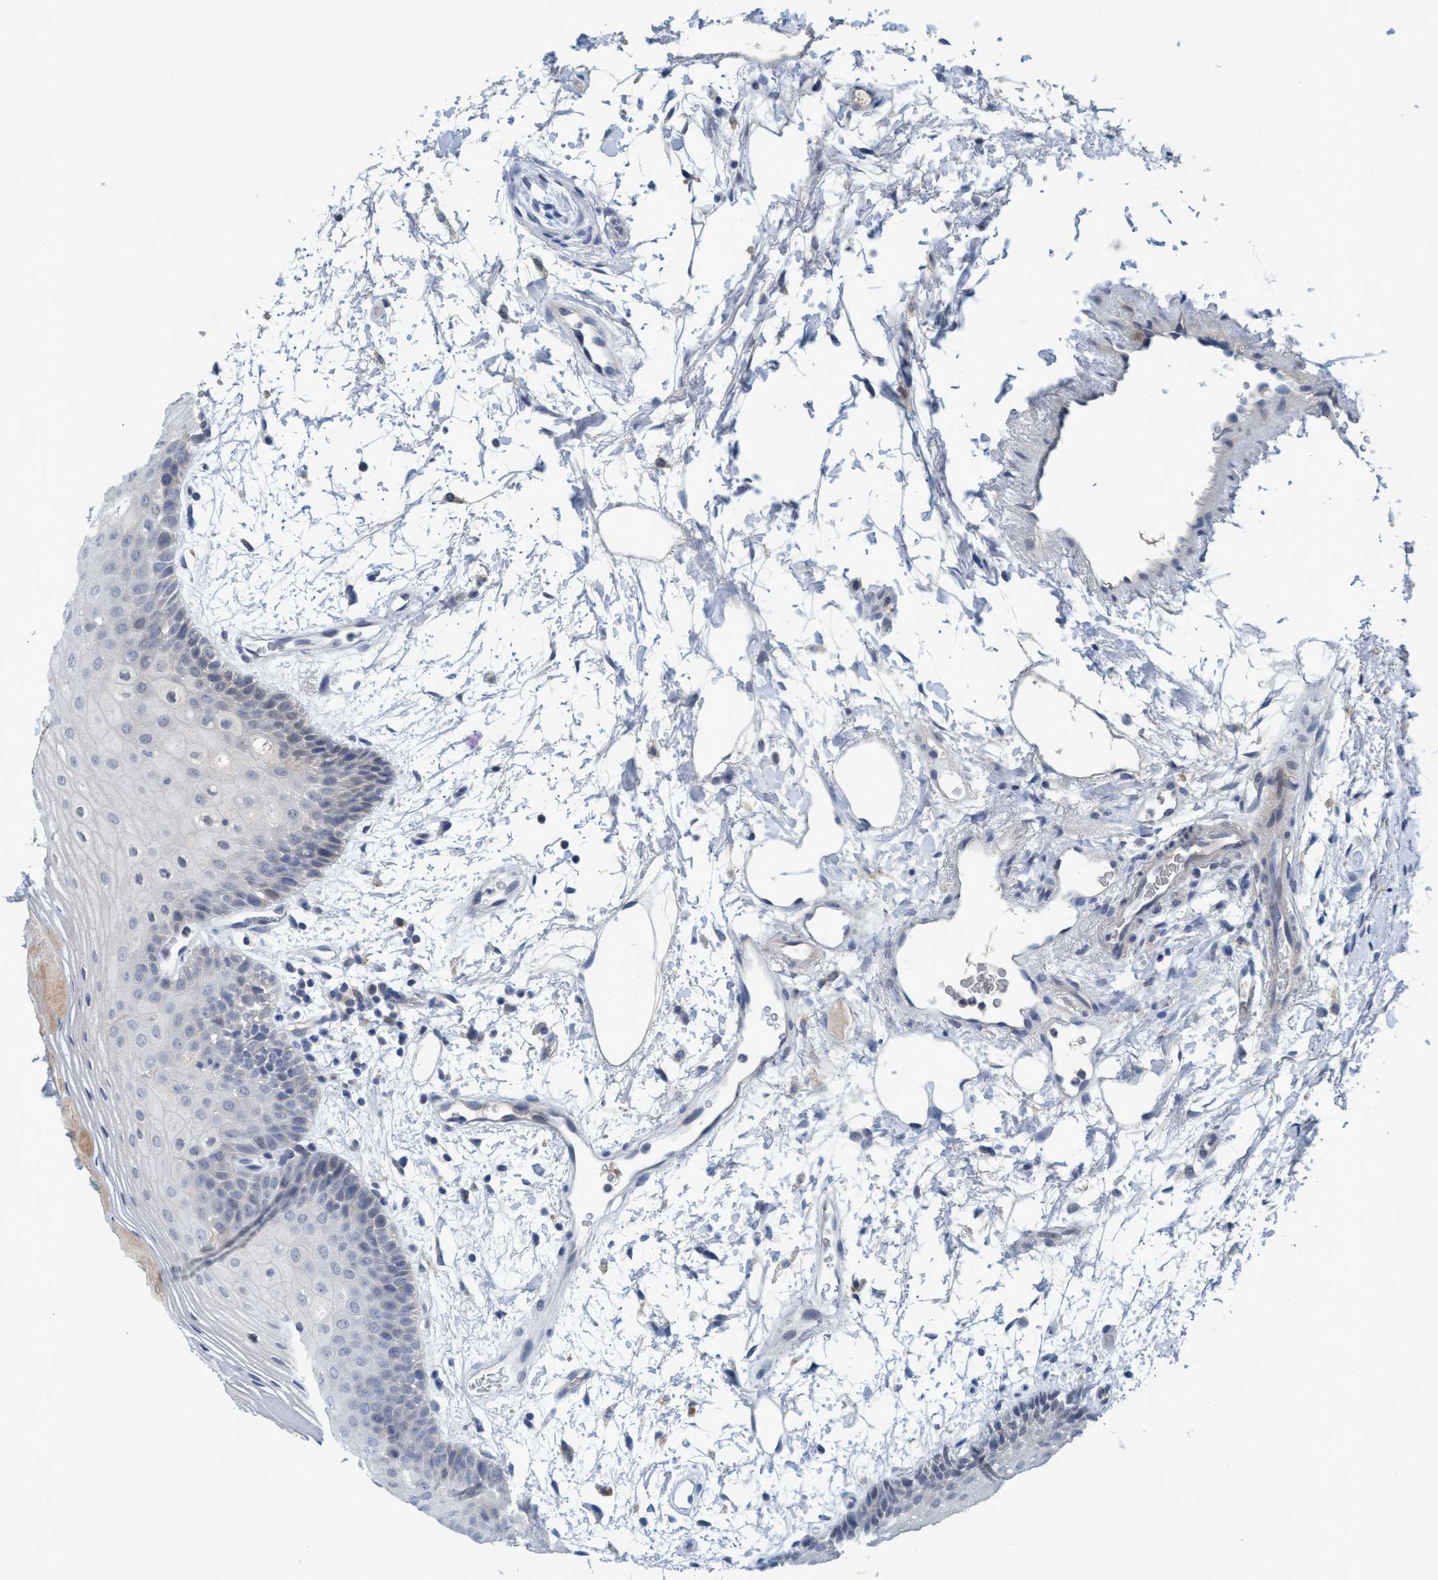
{"staining": {"intensity": "negative", "quantity": "none", "location": "none"}, "tissue": "oral mucosa", "cell_type": "Squamous epithelial cells", "image_type": "normal", "snomed": [{"axis": "morphology", "description": "Normal tissue, NOS"}, {"axis": "topography", "description": "Skeletal muscle"}, {"axis": "topography", "description": "Oral tissue"}, {"axis": "topography", "description": "Peripheral nerve tissue"}], "caption": "Squamous epithelial cells are negative for protein expression in benign human oral mucosa. (DAB (3,3'-diaminobenzidine) IHC with hematoxylin counter stain).", "gene": "RNF208", "patient": {"sex": "female", "age": 84}}